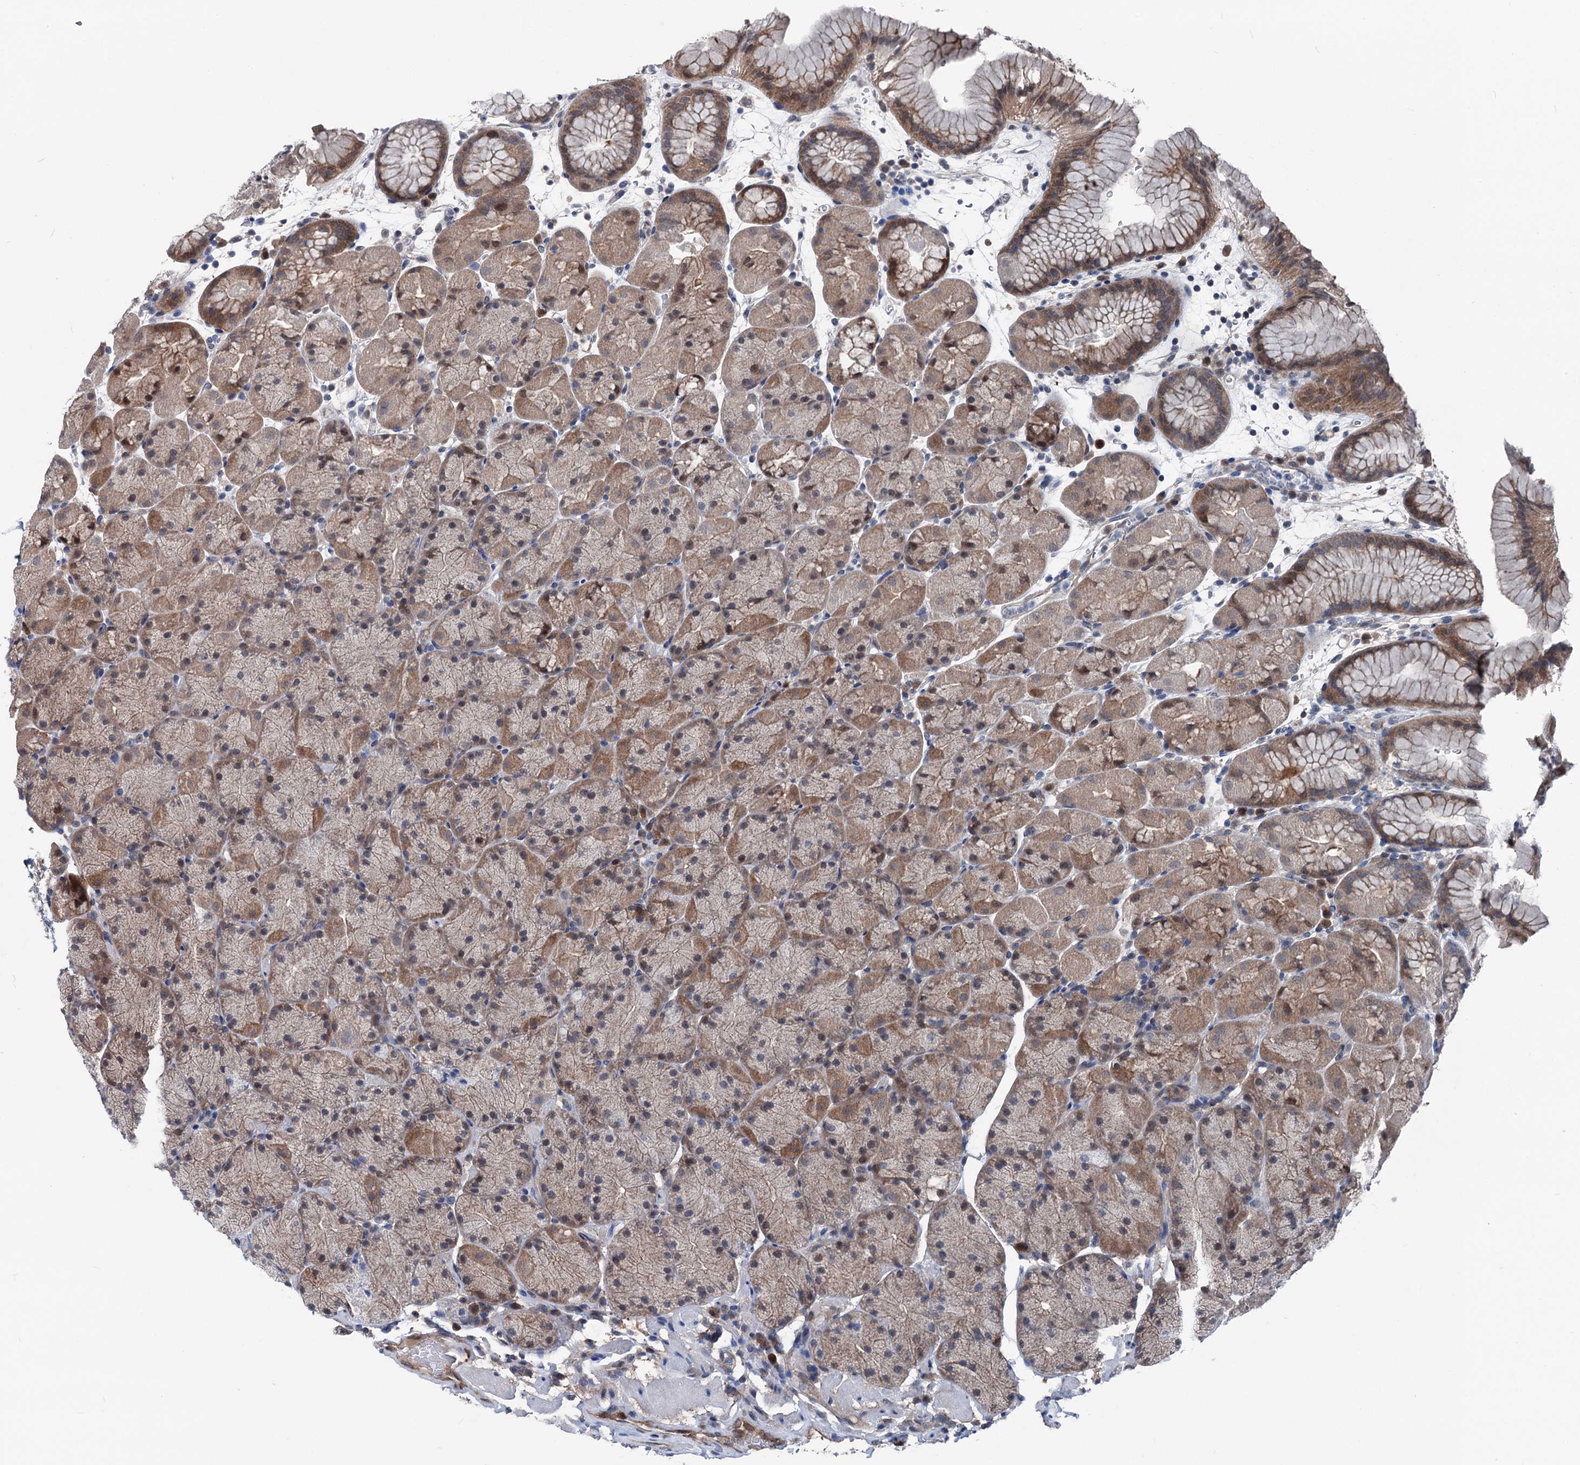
{"staining": {"intensity": "moderate", "quantity": ">75%", "location": "cytoplasmic/membranous"}, "tissue": "stomach", "cell_type": "Glandular cells", "image_type": "normal", "snomed": [{"axis": "morphology", "description": "Normal tissue, NOS"}, {"axis": "topography", "description": "Stomach, upper"}, {"axis": "topography", "description": "Stomach, lower"}], "caption": "DAB (3,3'-diaminobenzidine) immunohistochemical staining of unremarkable human stomach exhibits moderate cytoplasmic/membranous protein expression in about >75% of glandular cells. Using DAB (brown) and hematoxylin (blue) stains, captured at high magnification using brightfield microscopy.", "gene": "GLO1", "patient": {"sex": "male", "age": 67}}